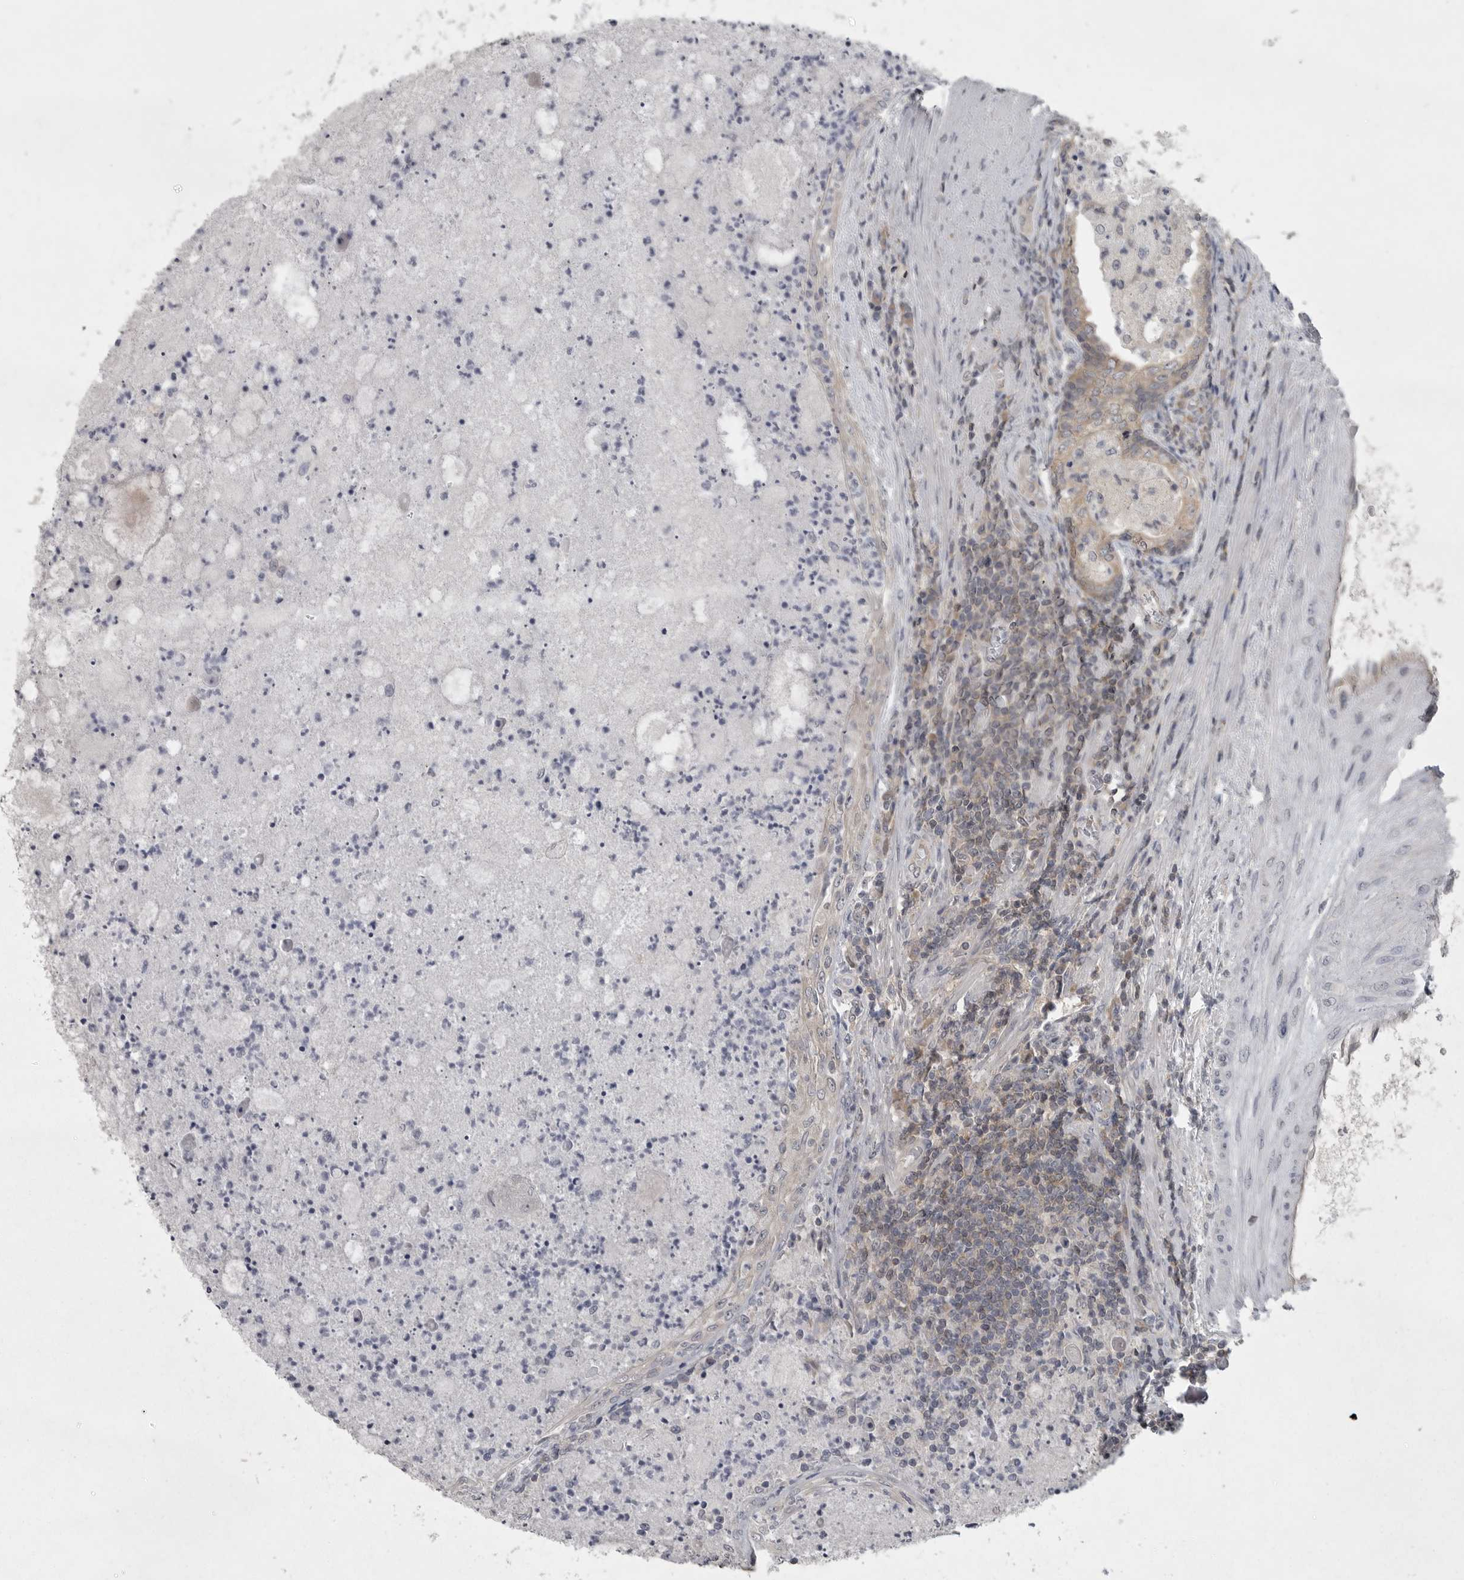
{"staining": {"intensity": "weak", "quantity": ">75%", "location": "cytoplasmic/membranous"}, "tissue": "prostate", "cell_type": "Glandular cells", "image_type": "normal", "snomed": [{"axis": "morphology", "description": "Normal tissue, NOS"}, {"axis": "topography", "description": "Prostate"}], "caption": "IHC of benign human prostate reveals low levels of weak cytoplasmic/membranous expression in approximately >75% of glandular cells. Nuclei are stained in blue.", "gene": "PHF13", "patient": {"sex": "male", "age": 76}}